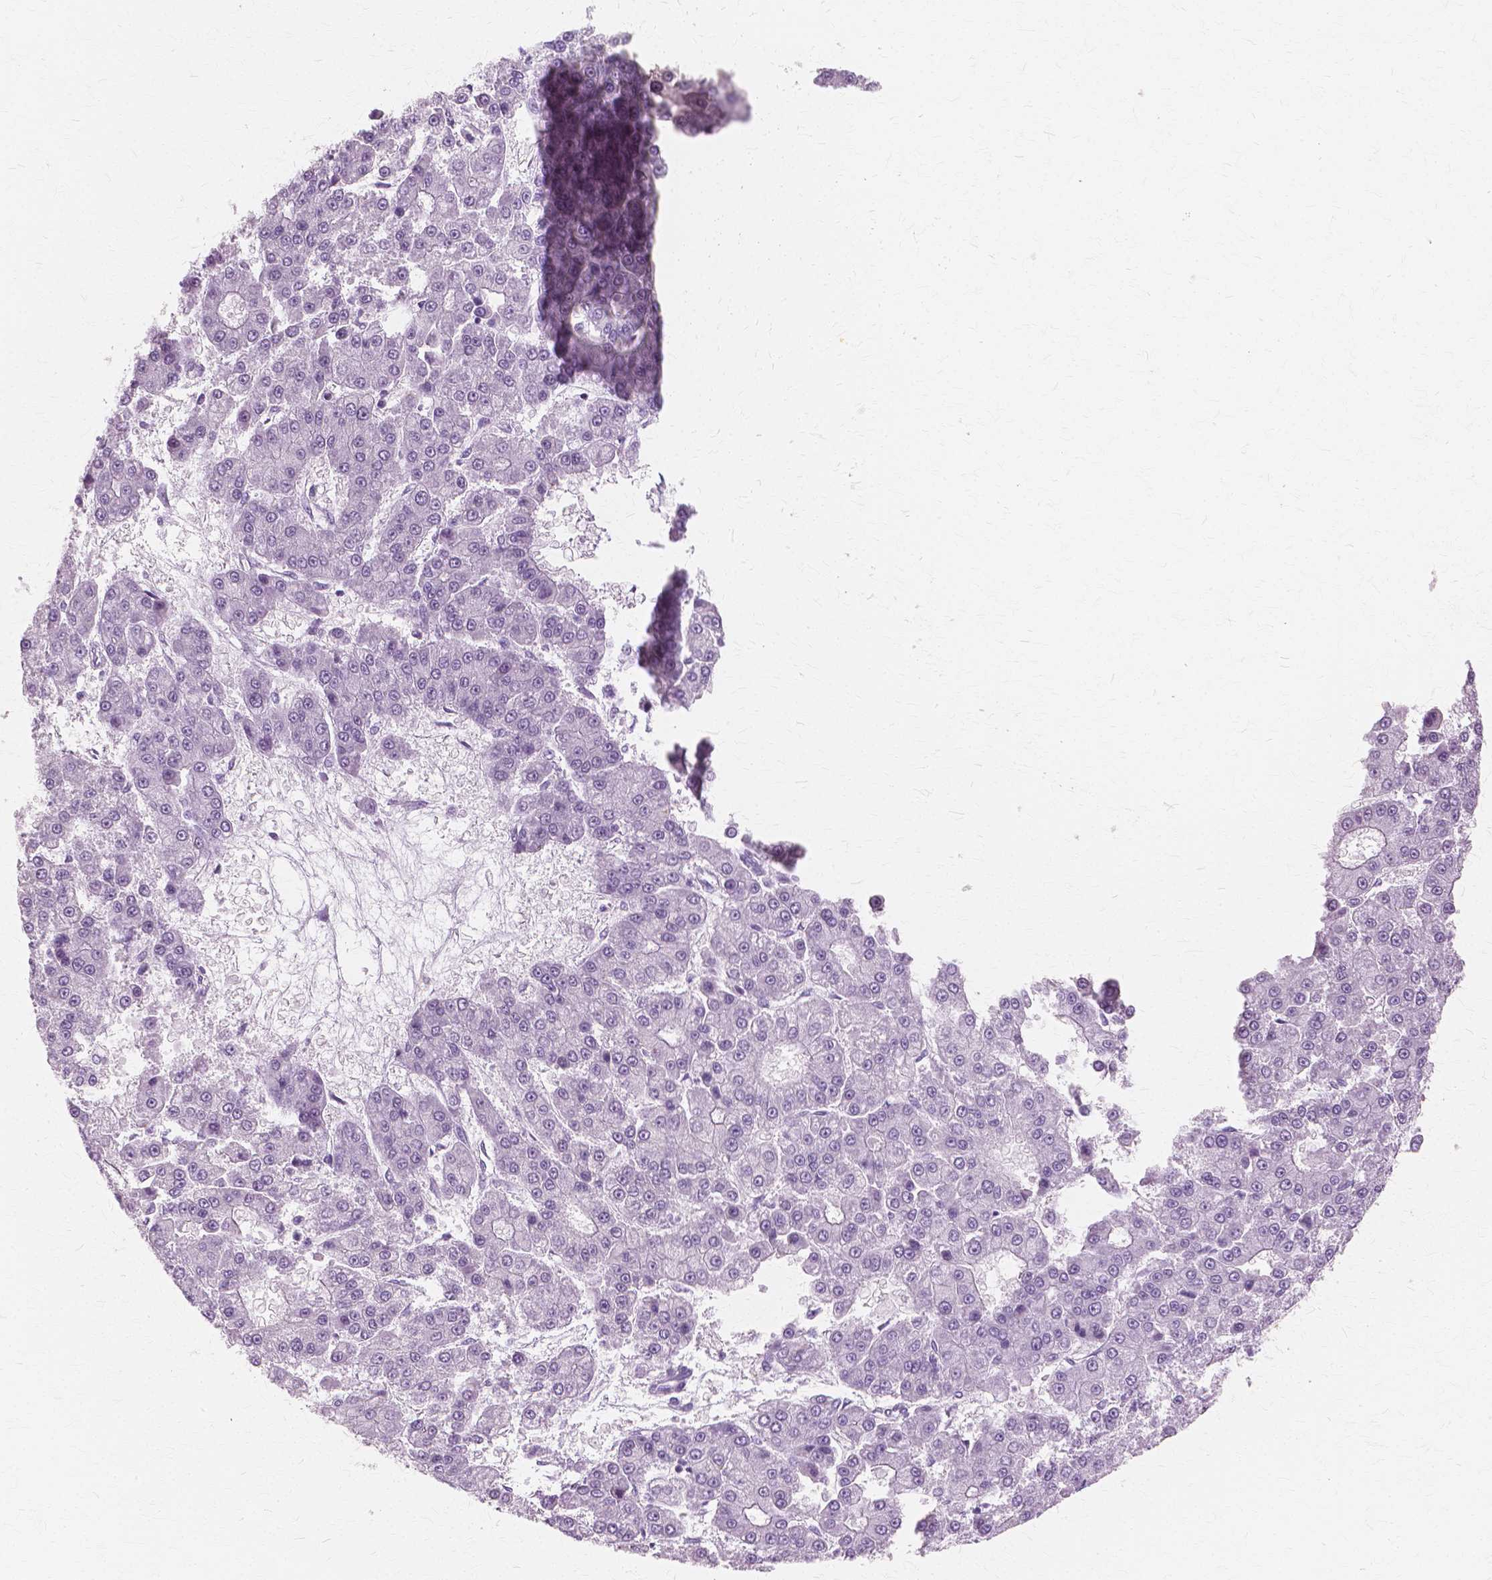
{"staining": {"intensity": "negative", "quantity": "none", "location": "none"}, "tissue": "liver cancer", "cell_type": "Tumor cells", "image_type": "cancer", "snomed": [{"axis": "morphology", "description": "Carcinoma, Hepatocellular, NOS"}, {"axis": "topography", "description": "Liver"}], "caption": "An IHC micrograph of liver cancer (hepatocellular carcinoma) is shown. There is no staining in tumor cells of liver cancer (hepatocellular carcinoma).", "gene": "SFTPD", "patient": {"sex": "male", "age": 70}}